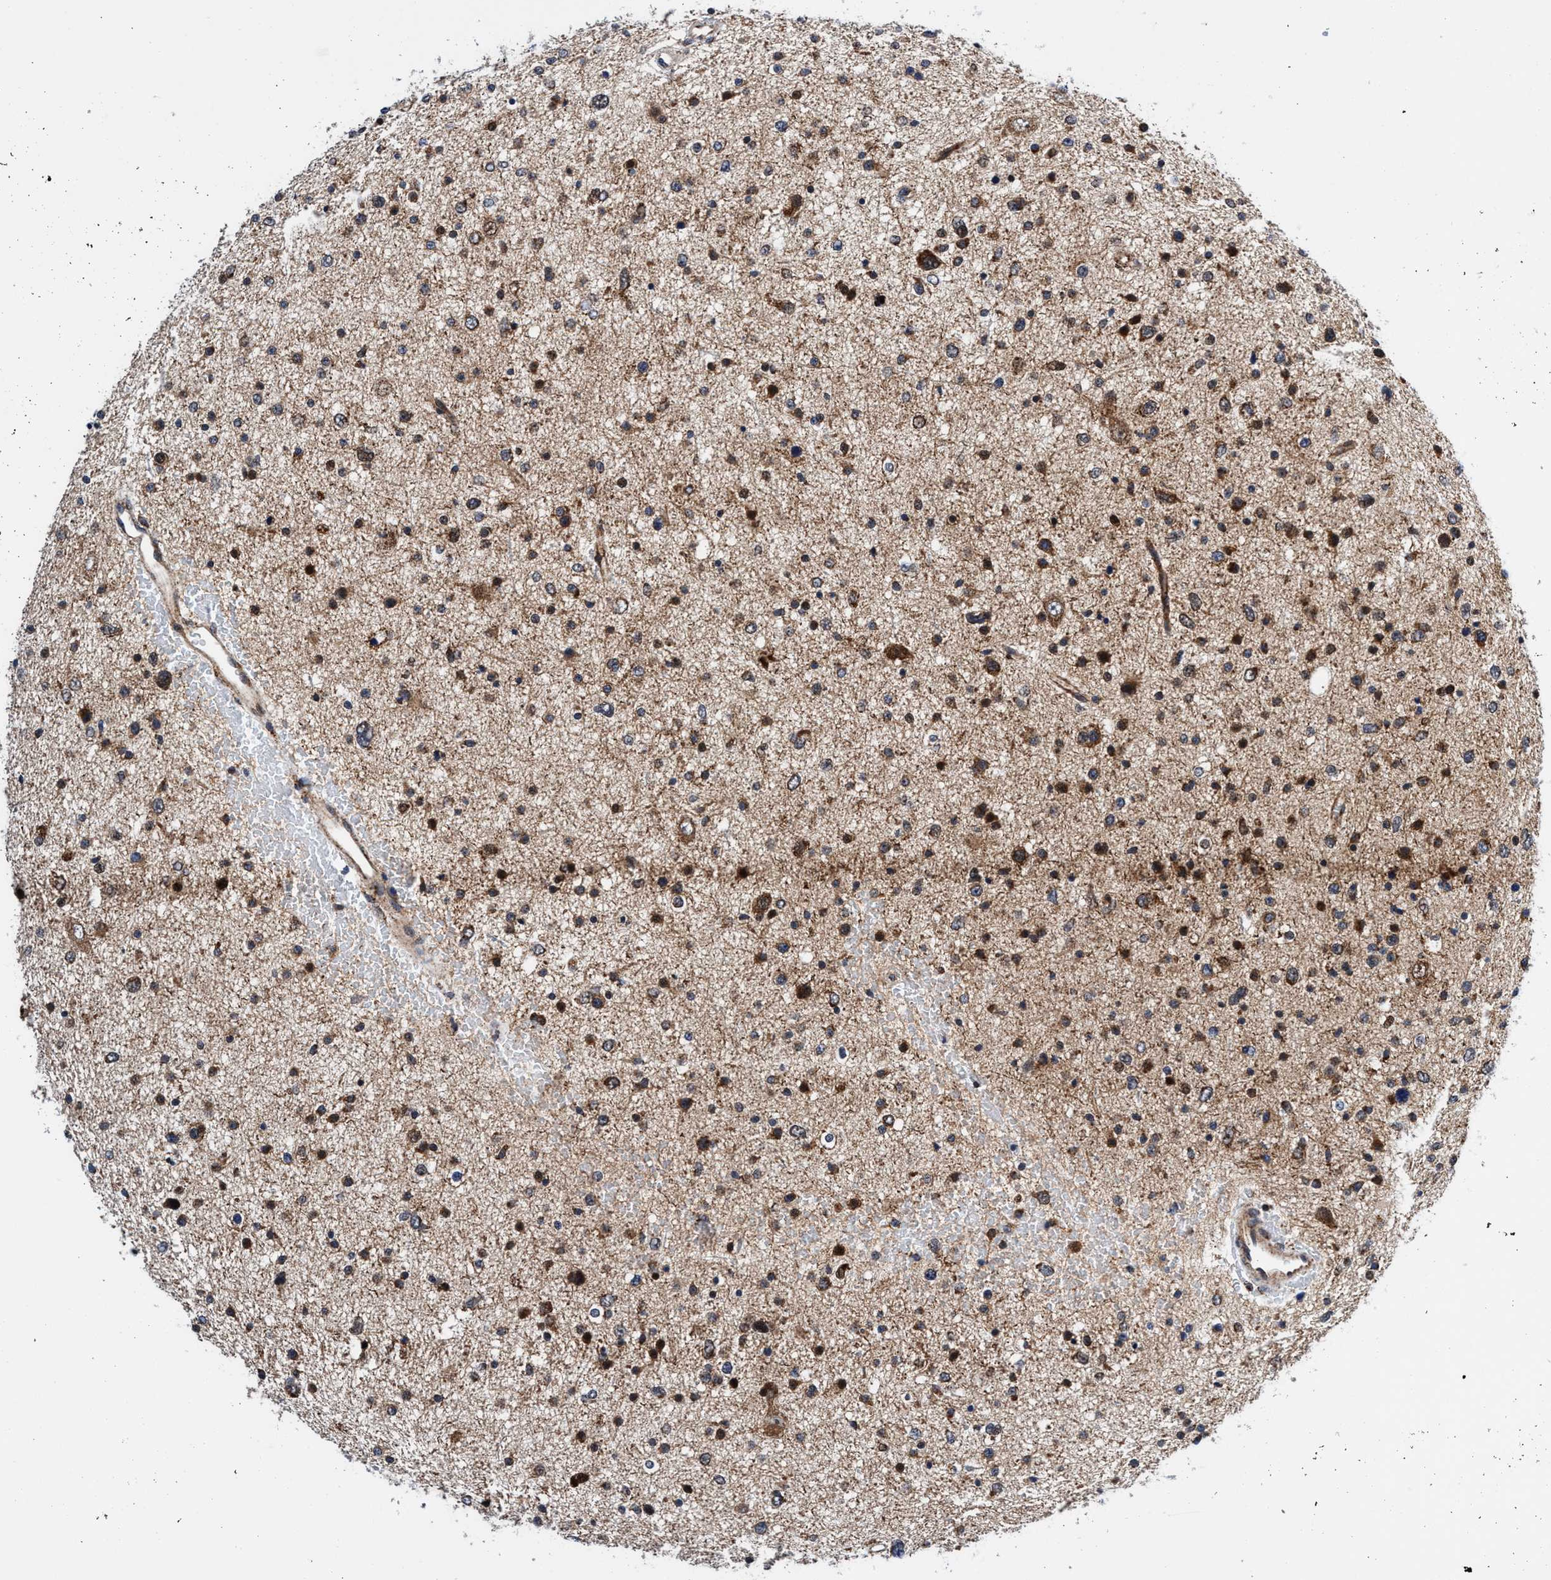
{"staining": {"intensity": "moderate", "quantity": "25%-75%", "location": "cytoplasmic/membranous"}, "tissue": "glioma", "cell_type": "Tumor cells", "image_type": "cancer", "snomed": [{"axis": "morphology", "description": "Glioma, malignant, Low grade"}, {"axis": "topography", "description": "Brain"}], "caption": "A histopathology image of malignant low-grade glioma stained for a protein displays moderate cytoplasmic/membranous brown staining in tumor cells.", "gene": "AGAP2", "patient": {"sex": "female", "age": 37}}